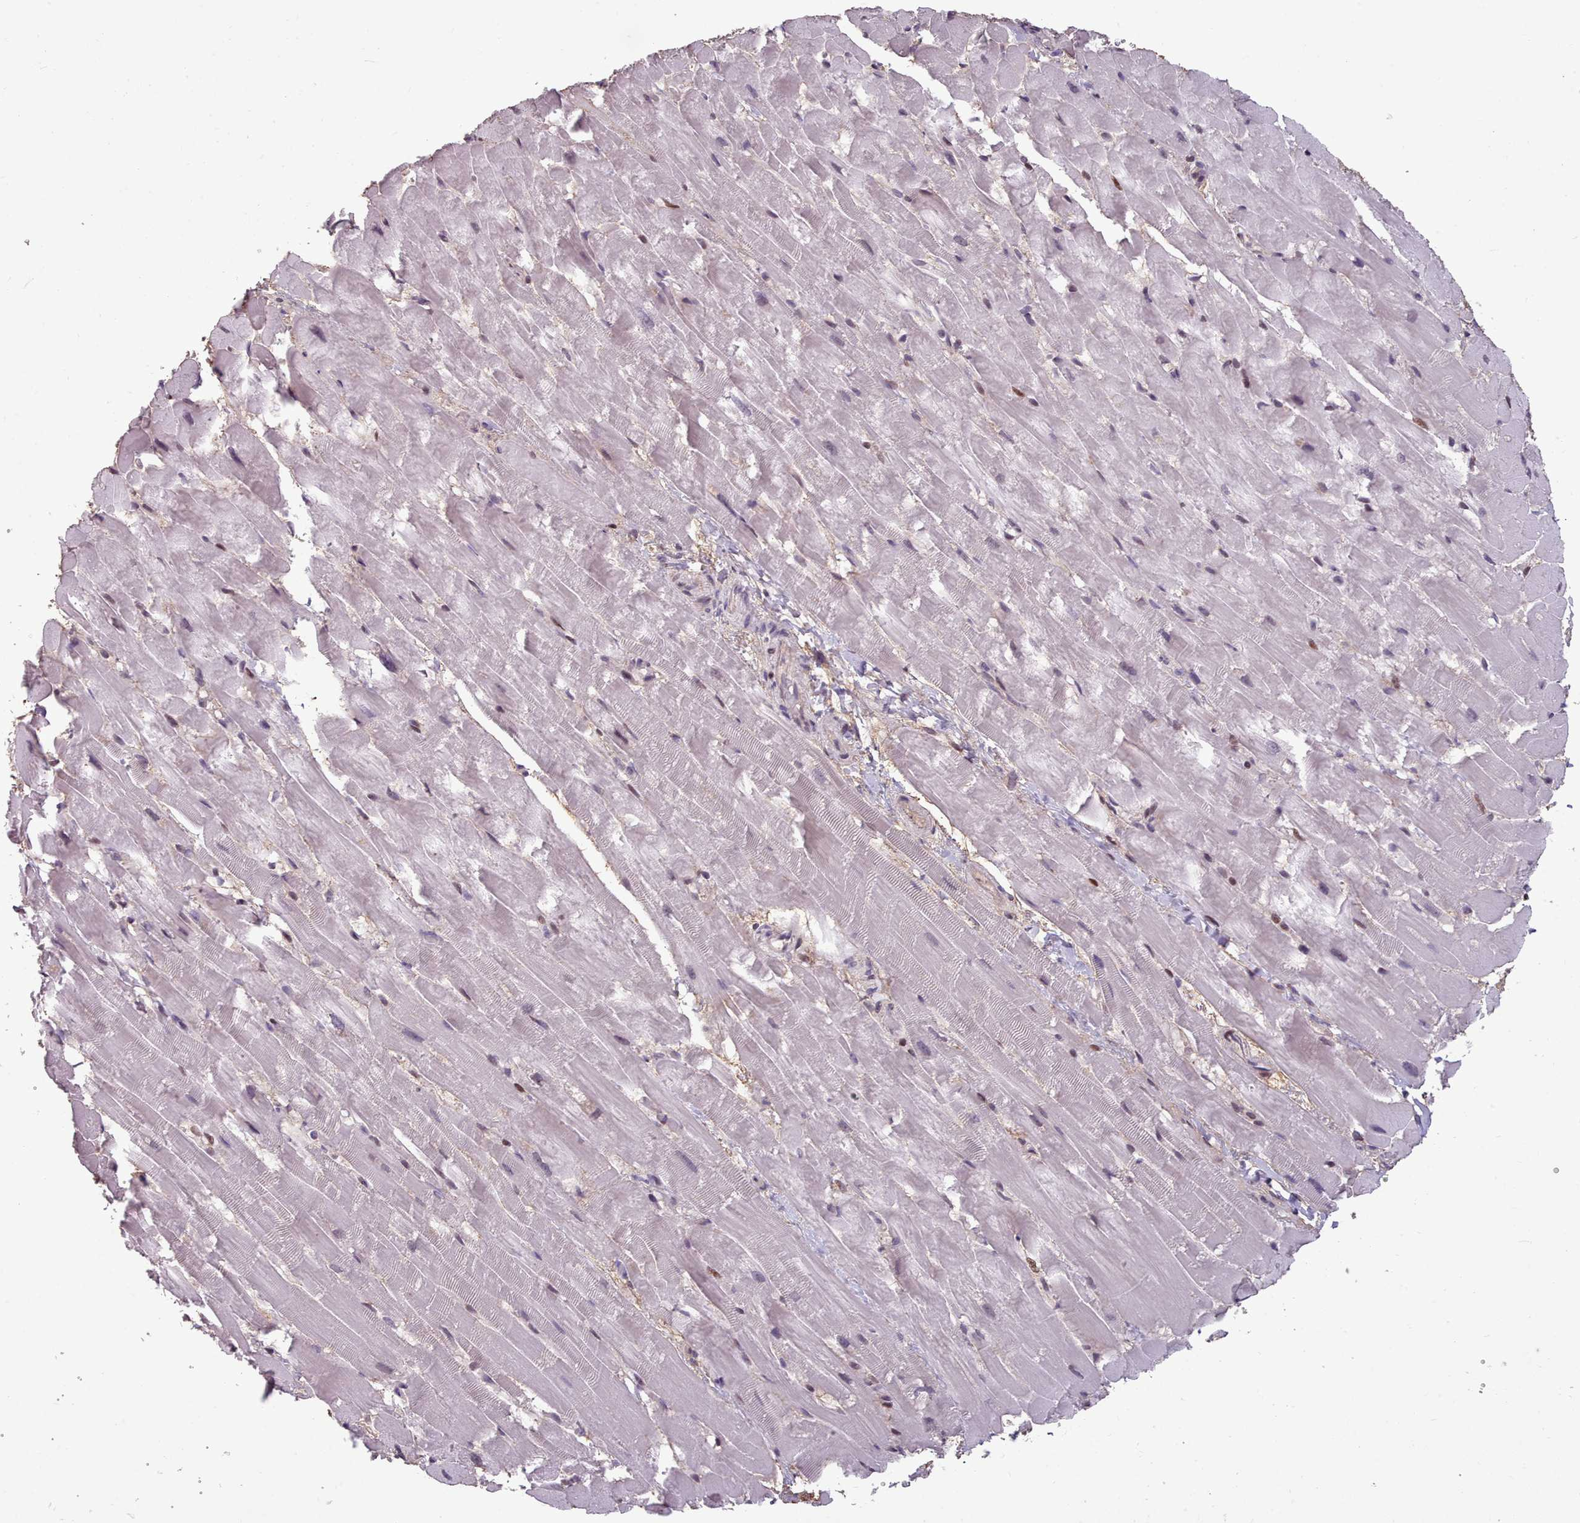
{"staining": {"intensity": "negative", "quantity": "none", "location": "none"}, "tissue": "heart muscle", "cell_type": "Cardiomyocytes", "image_type": "normal", "snomed": [{"axis": "morphology", "description": "Normal tissue, NOS"}, {"axis": "topography", "description": "Heart"}], "caption": "Image shows no protein positivity in cardiomyocytes of normal heart muscle.", "gene": "ENSA", "patient": {"sex": "male", "age": 37}}